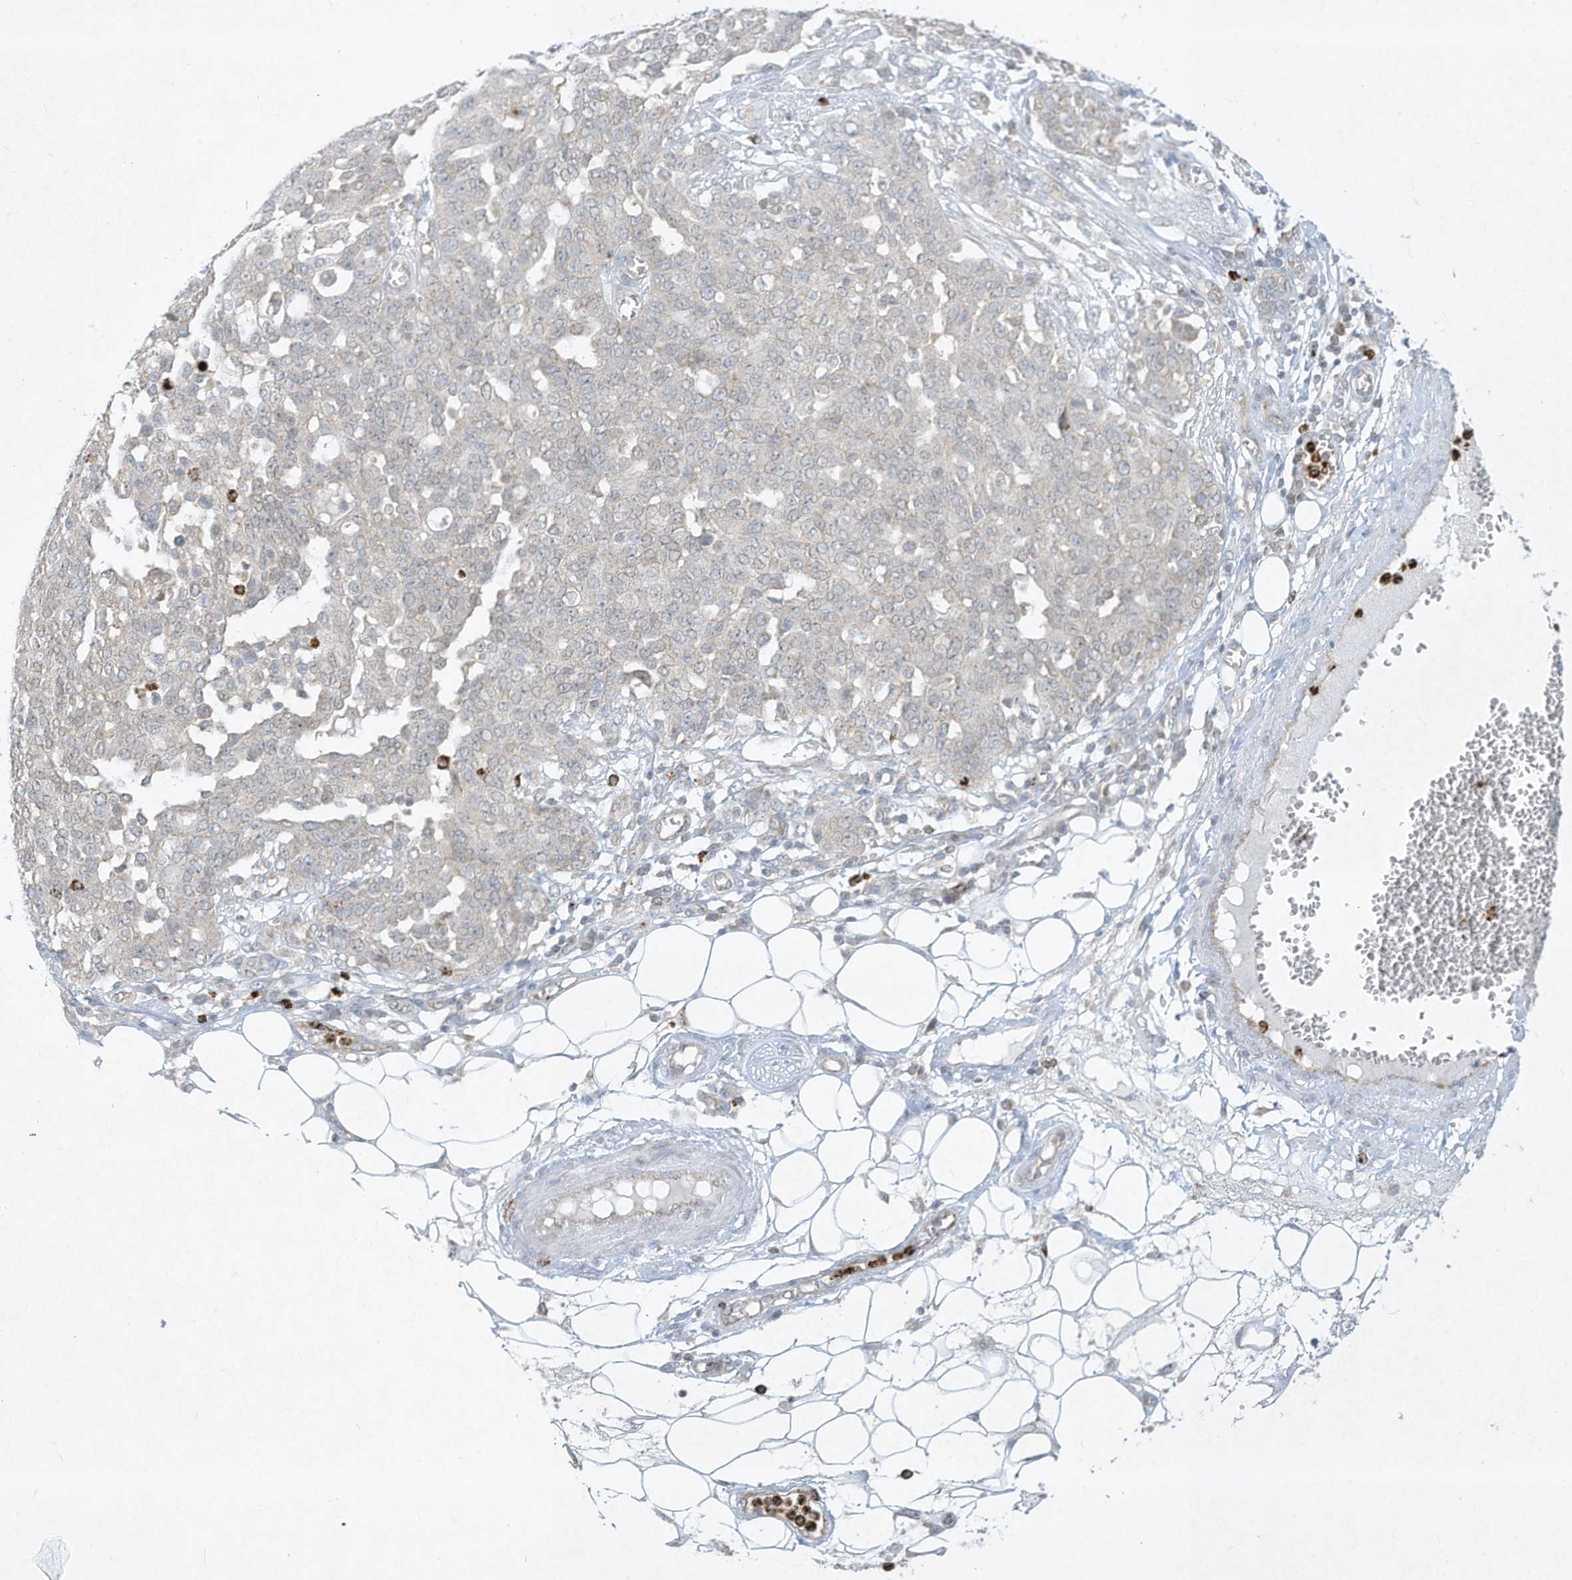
{"staining": {"intensity": "negative", "quantity": "none", "location": "none"}, "tissue": "ovarian cancer", "cell_type": "Tumor cells", "image_type": "cancer", "snomed": [{"axis": "morphology", "description": "Cystadenocarcinoma, serous, NOS"}, {"axis": "topography", "description": "Soft tissue"}, {"axis": "topography", "description": "Ovary"}], "caption": "Immunohistochemical staining of serous cystadenocarcinoma (ovarian) shows no significant expression in tumor cells. (IHC, brightfield microscopy, high magnification).", "gene": "CHRNA4", "patient": {"sex": "female", "age": 57}}